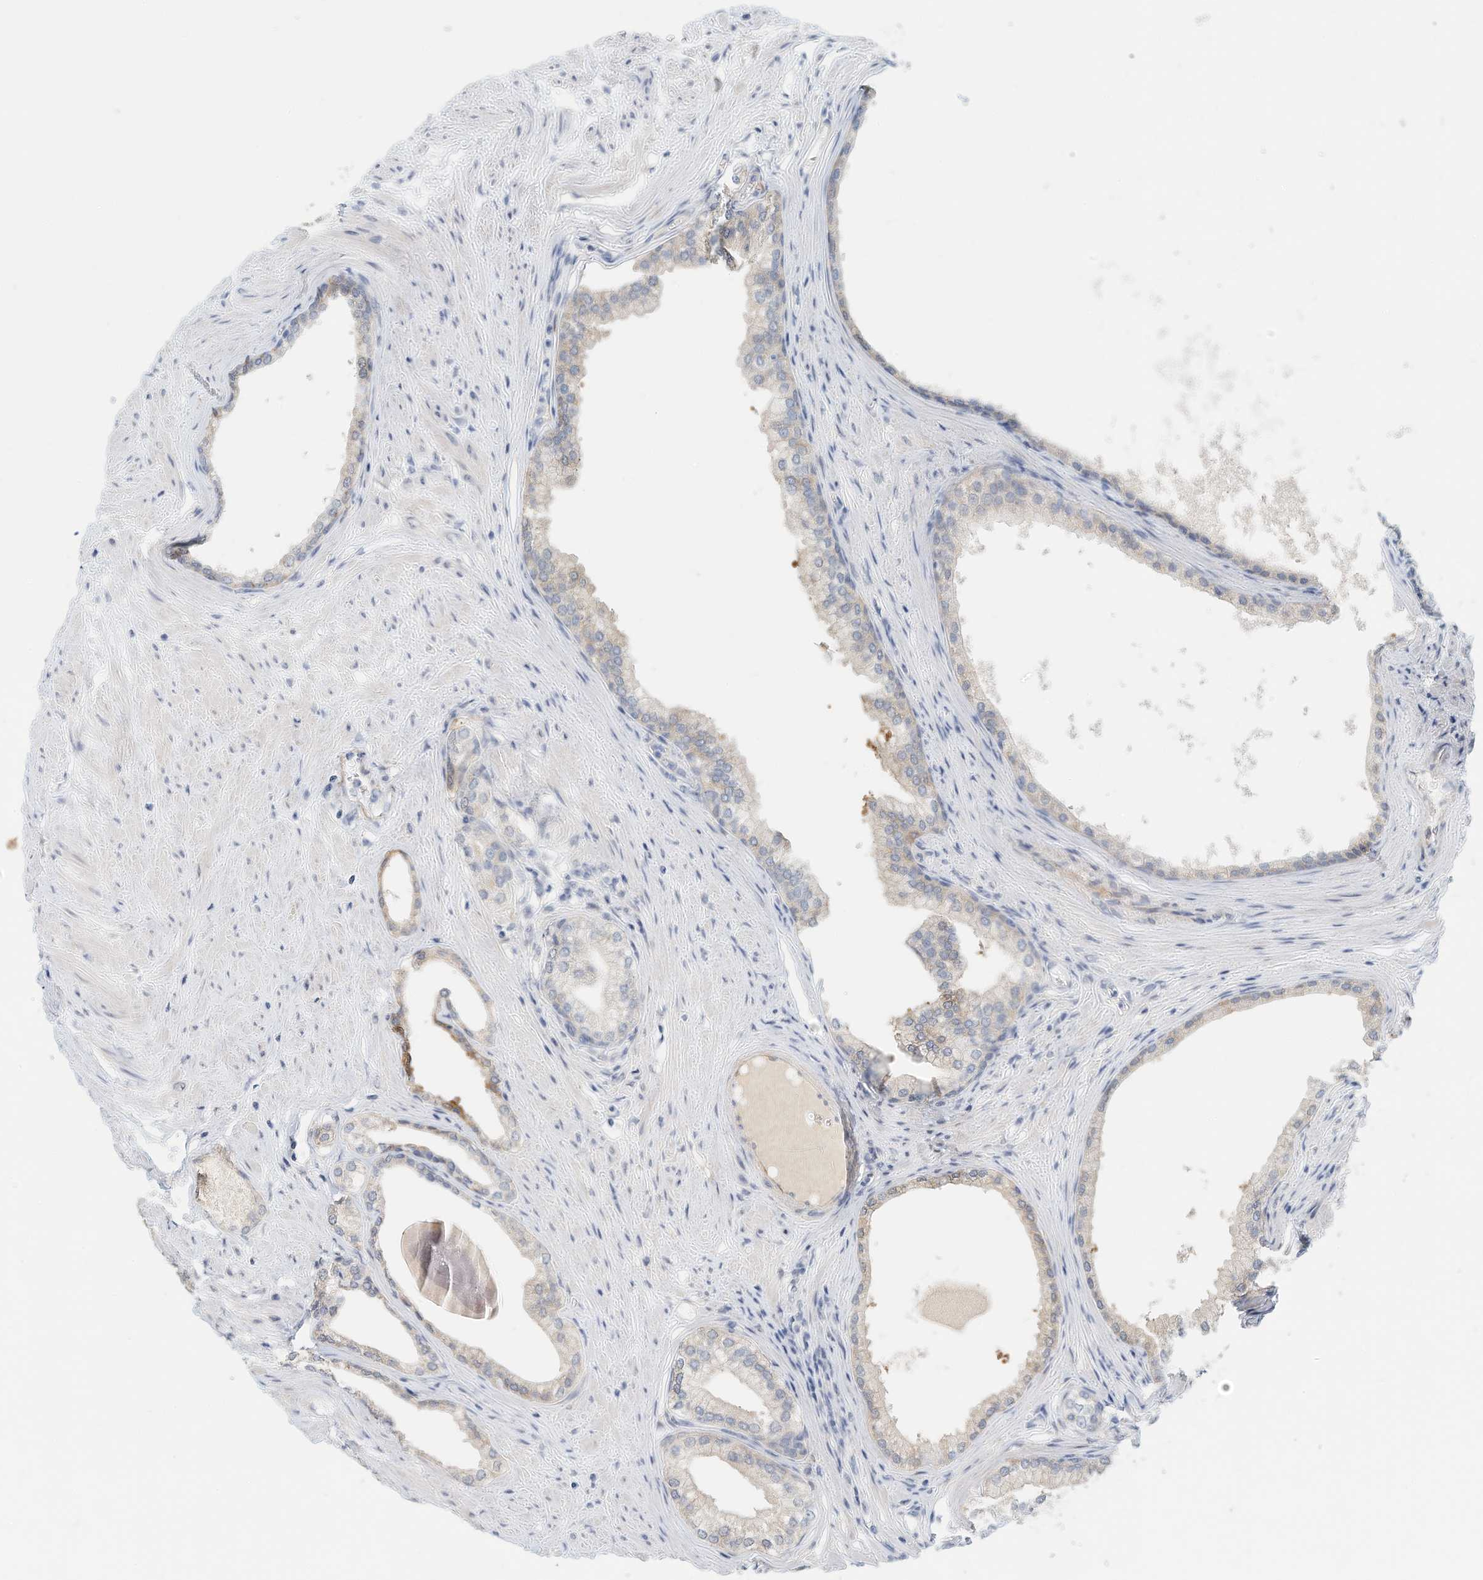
{"staining": {"intensity": "weak", "quantity": "<25%", "location": "cytoplasmic/membranous"}, "tissue": "prostate", "cell_type": "Glandular cells", "image_type": "normal", "snomed": [{"axis": "morphology", "description": "Normal tissue, NOS"}, {"axis": "morphology", "description": "Urothelial carcinoma, Low grade"}, {"axis": "topography", "description": "Urinary bladder"}, {"axis": "topography", "description": "Prostate"}], "caption": "Glandular cells are negative for brown protein staining in normal prostate.", "gene": "ARHGAP28", "patient": {"sex": "male", "age": 60}}